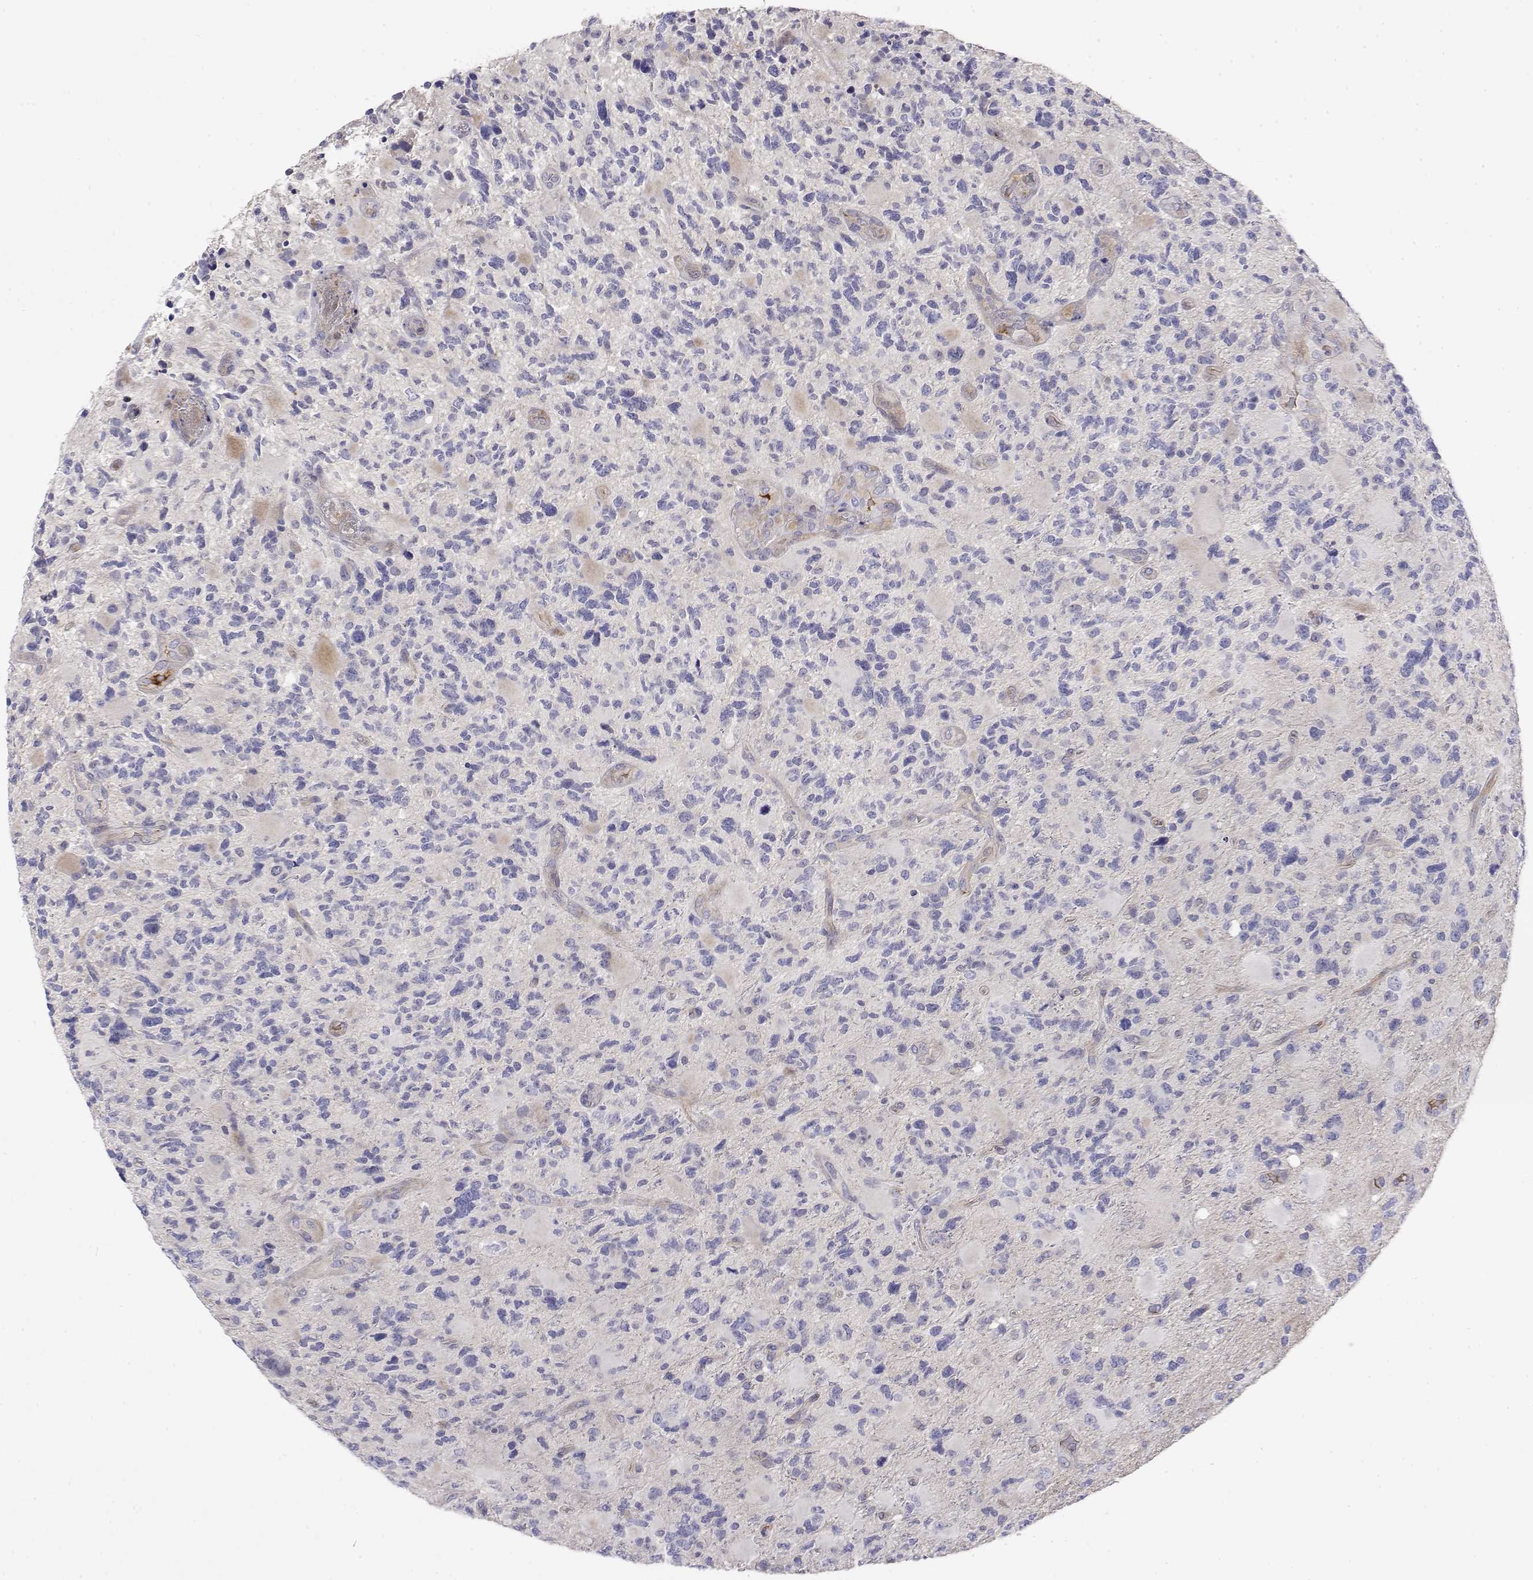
{"staining": {"intensity": "negative", "quantity": "none", "location": "none"}, "tissue": "glioma", "cell_type": "Tumor cells", "image_type": "cancer", "snomed": [{"axis": "morphology", "description": "Glioma, malignant, High grade"}, {"axis": "topography", "description": "Brain"}], "caption": "An image of human malignant glioma (high-grade) is negative for staining in tumor cells. (DAB IHC, high magnification).", "gene": "GGACT", "patient": {"sex": "female", "age": 71}}